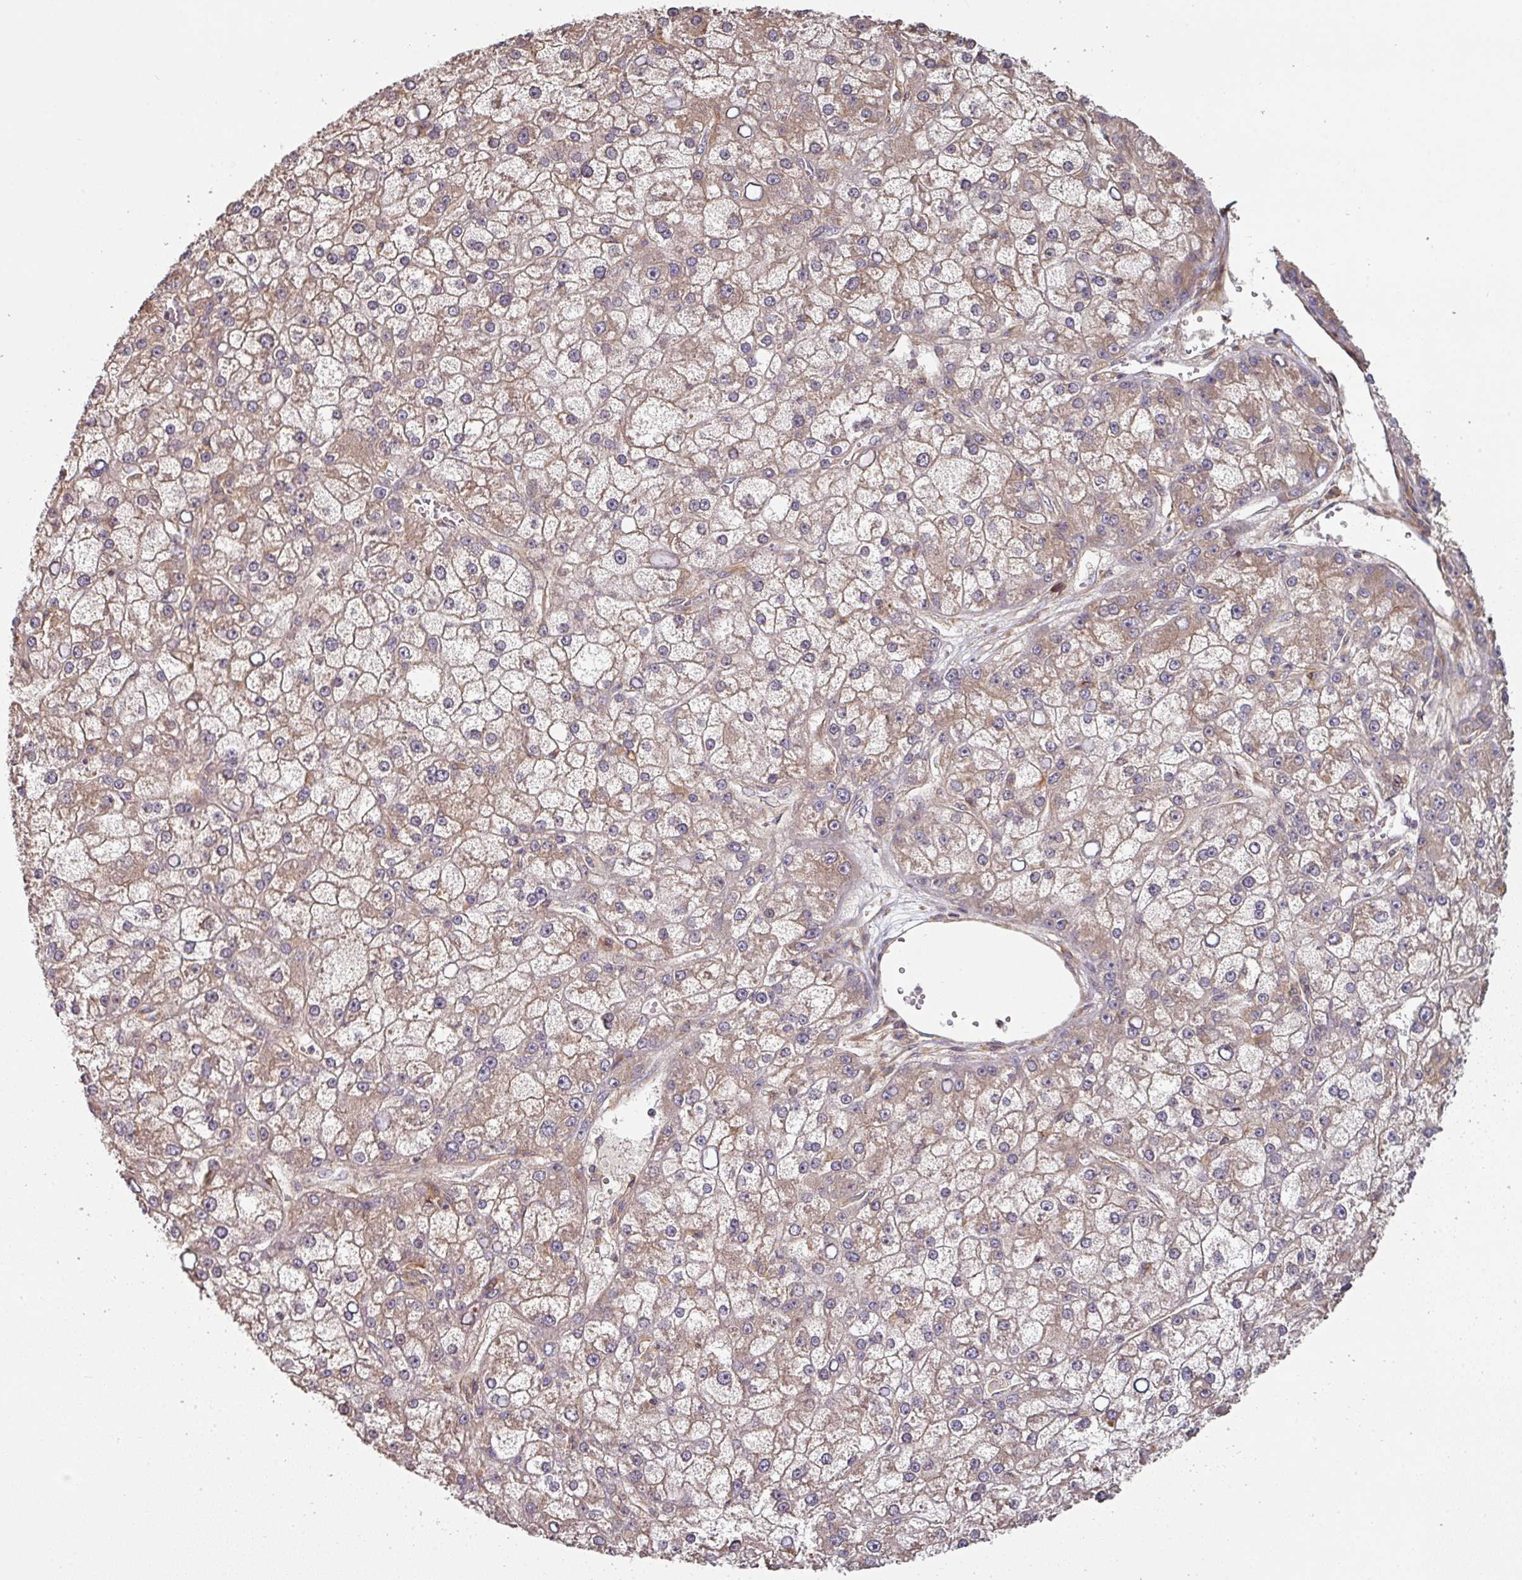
{"staining": {"intensity": "weak", "quantity": ">75%", "location": "cytoplasmic/membranous"}, "tissue": "liver cancer", "cell_type": "Tumor cells", "image_type": "cancer", "snomed": [{"axis": "morphology", "description": "Carcinoma, Hepatocellular, NOS"}, {"axis": "topography", "description": "Liver"}], "caption": "Liver hepatocellular carcinoma was stained to show a protein in brown. There is low levels of weak cytoplasmic/membranous expression in about >75% of tumor cells.", "gene": "SIK1", "patient": {"sex": "male", "age": 67}}